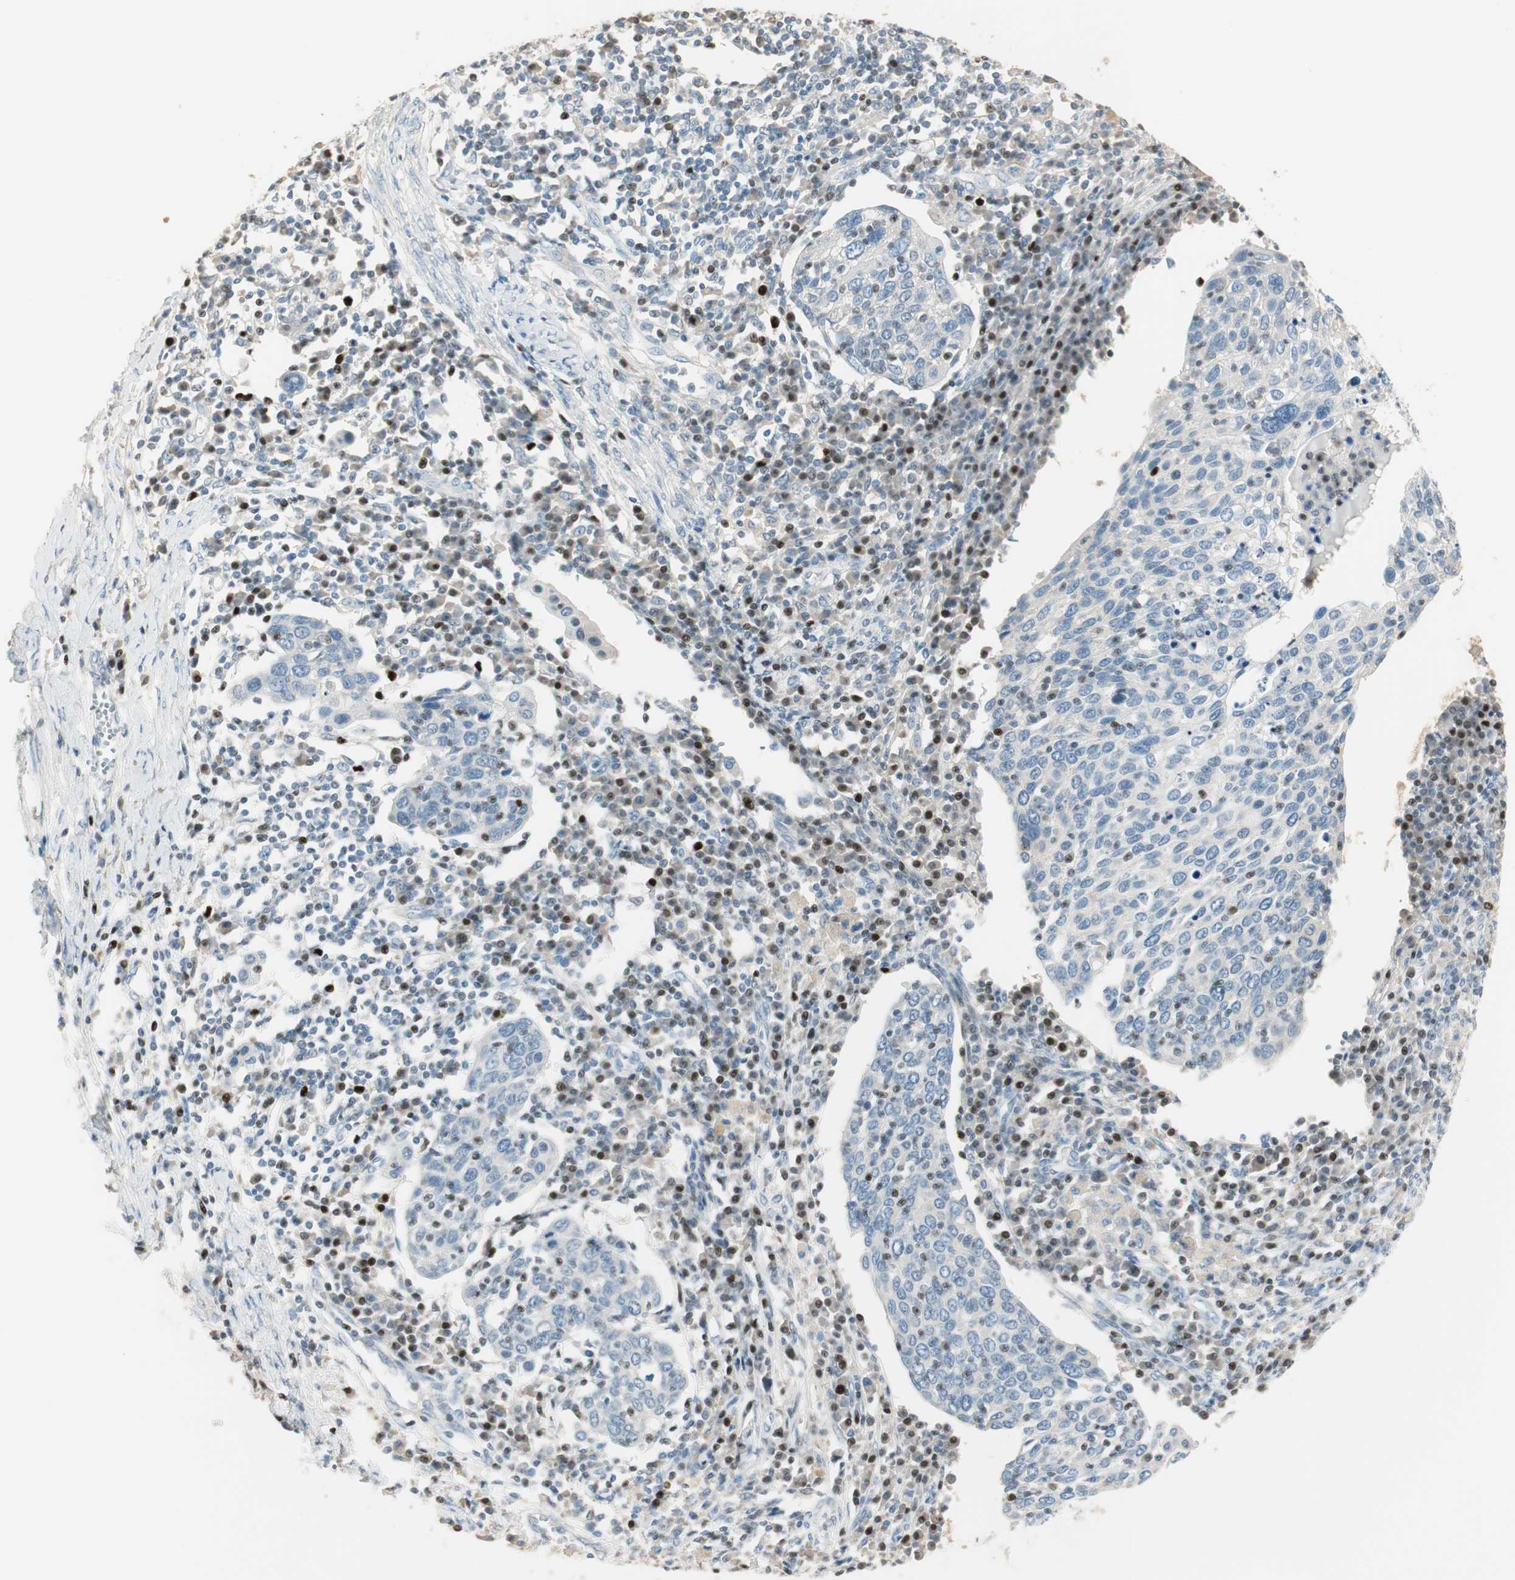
{"staining": {"intensity": "weak", "quantity": "<25%", "location": "nuclear"}, "tissue": "cervical cancer", "cell_type": "Tumor cells", "image_type": "cancer", "snomed": [{"axis": "morphology", "description": "Squamous cell carcinoma, NOS"}, {"axis": "topography", "description": "Cervix"}], "caption": "The image exhibits no staining of tumor cells in cervical squamous cell carcinoma. (DAB IHC visualized using brightfield microscopy, high magnification).", "gene": "RUNX2", "patient": {"sex": "female", "age": 40}}